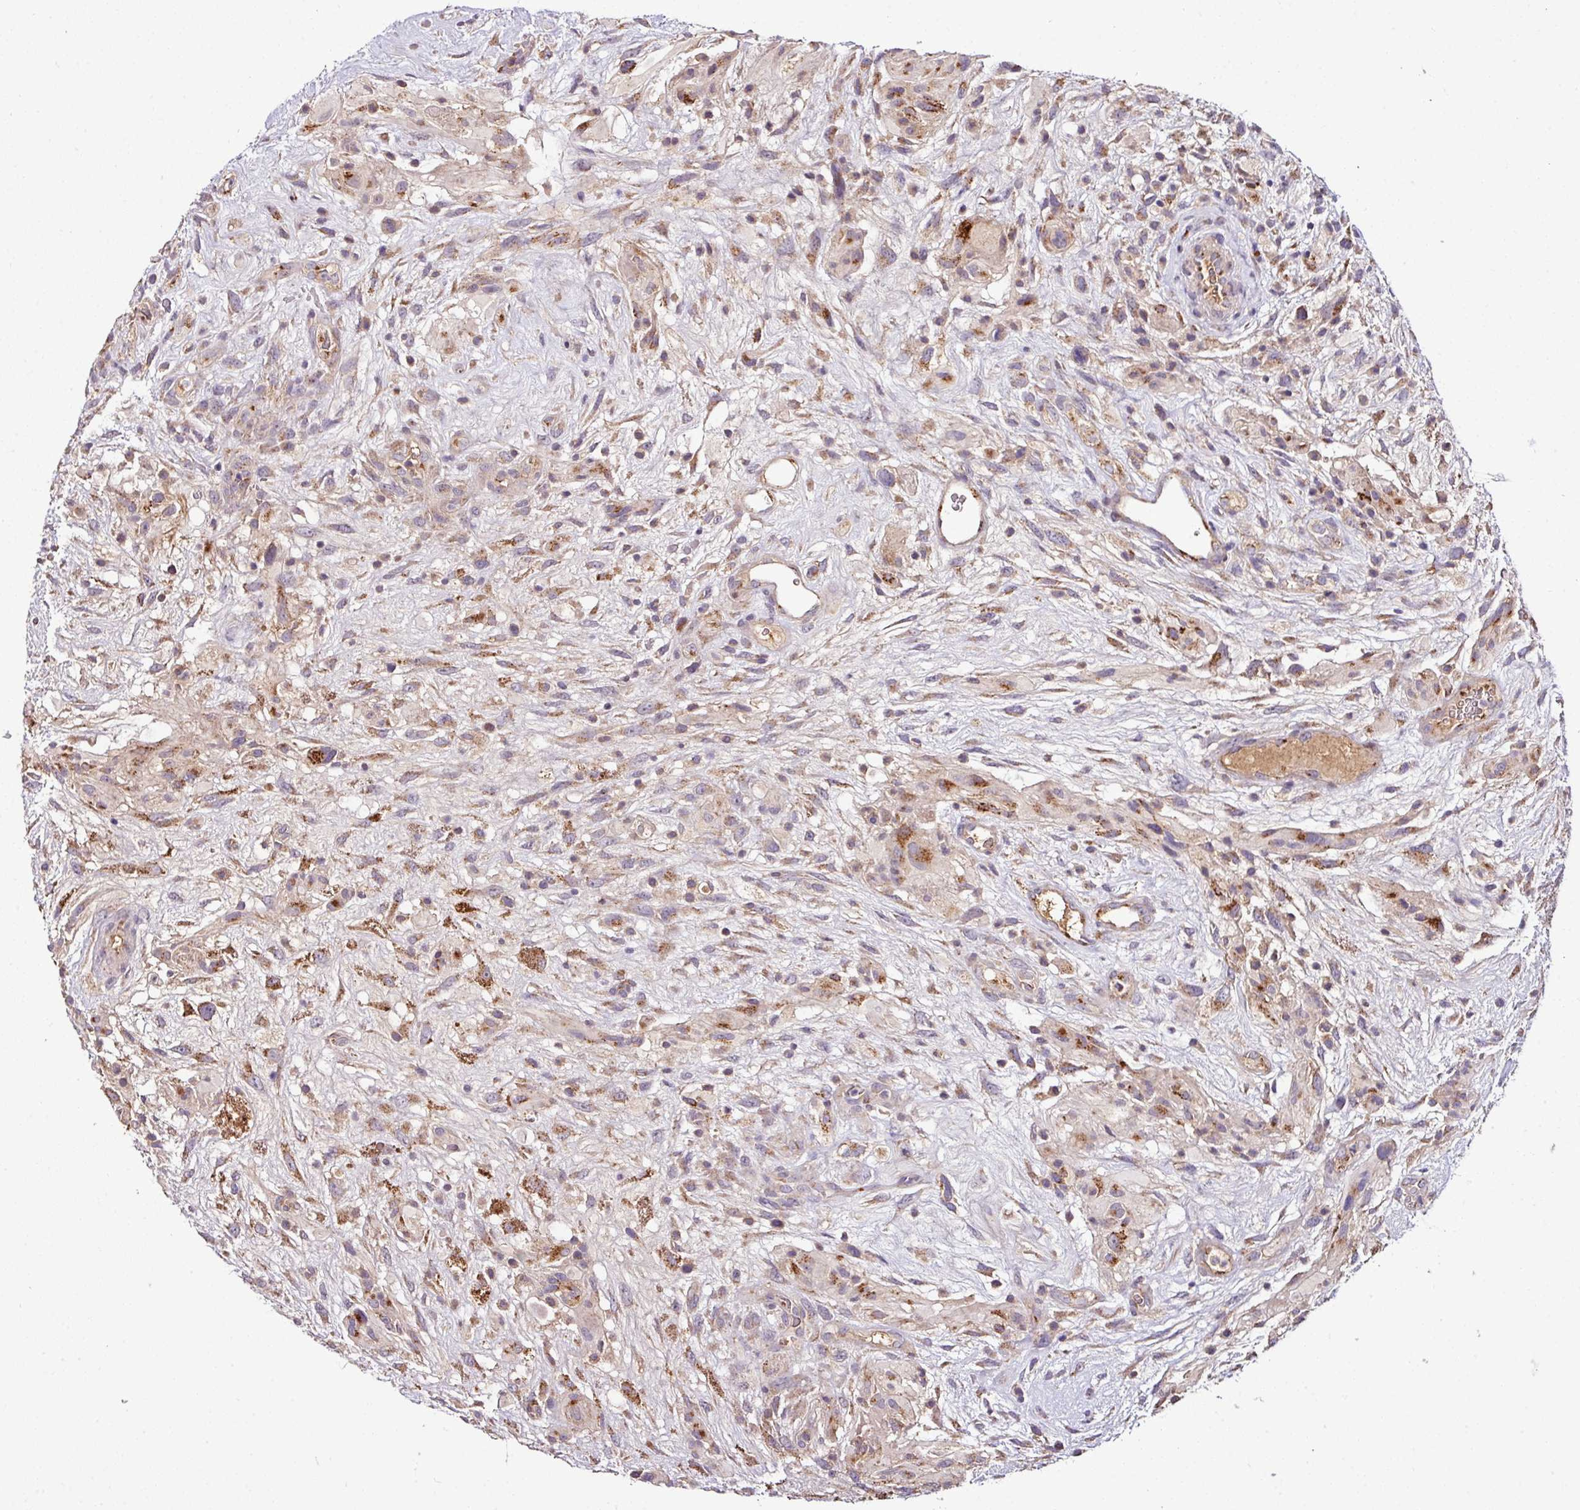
{"staining": {"intensity": "moderate", "quantity": "<25%", "location": "cytoplasmic/membranous"}, "tissue": "glioma", "cell_type": "Tumor cells", "image_type": "cancer", "snomed": [{"axis": "morphology", "description": "Glioma, malignant, High grade"}, {"axis": "topography", "description": "Brain"}], "caption": "Glioma stained with DAB (3,3'-diaminobenzidine) immunohistochemistry displays low levels of moderate cytoplasmic/membranous positivity in about <25% of tumor cells.", "gene": "CPD", "patient": {"sex": "male", "age": 61}}